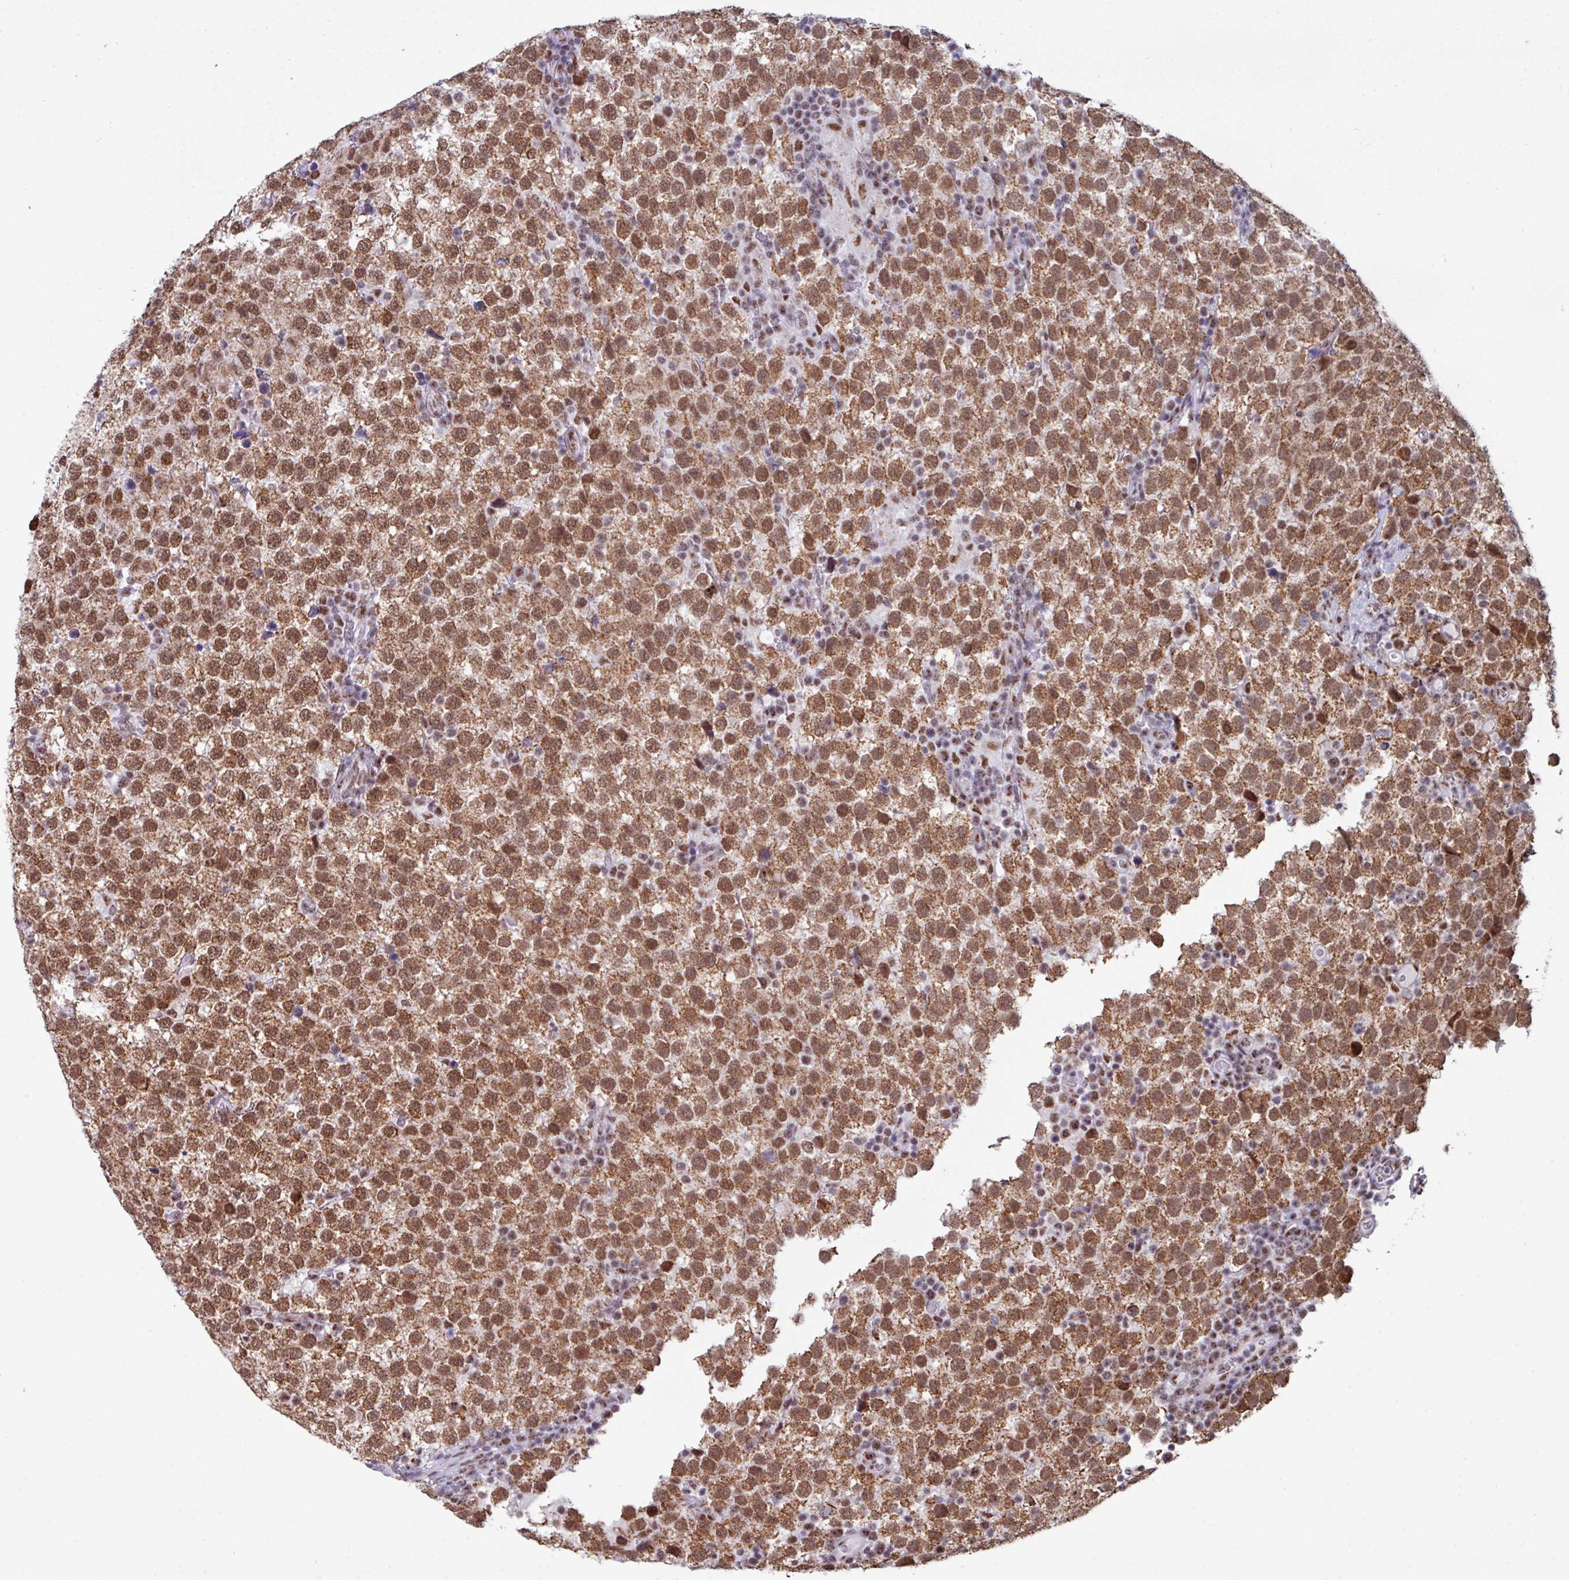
{"staining": {"intensity": "moderate", "quantity": ">75%", "location": "cytoplasmic/membranous,nuclear"}, "tissue": "testis cancer", "cell_type": "Tumor cells", "image_type": "cancer", "snomed": [{"axis": "morphology", "description": "Seminoma, NOS"}, {"axis": "topography", "description": "Testis"}], "caption": "IHC histopathology image of human seminoma (testis) stained for a protein (brown), which shows medium levels of moderate cytoplasmic/membranous and nuclear positivity in about >75% of tumor cells.", "gene": "PUF60", "patient": {"sex": "male", "age": 34}}